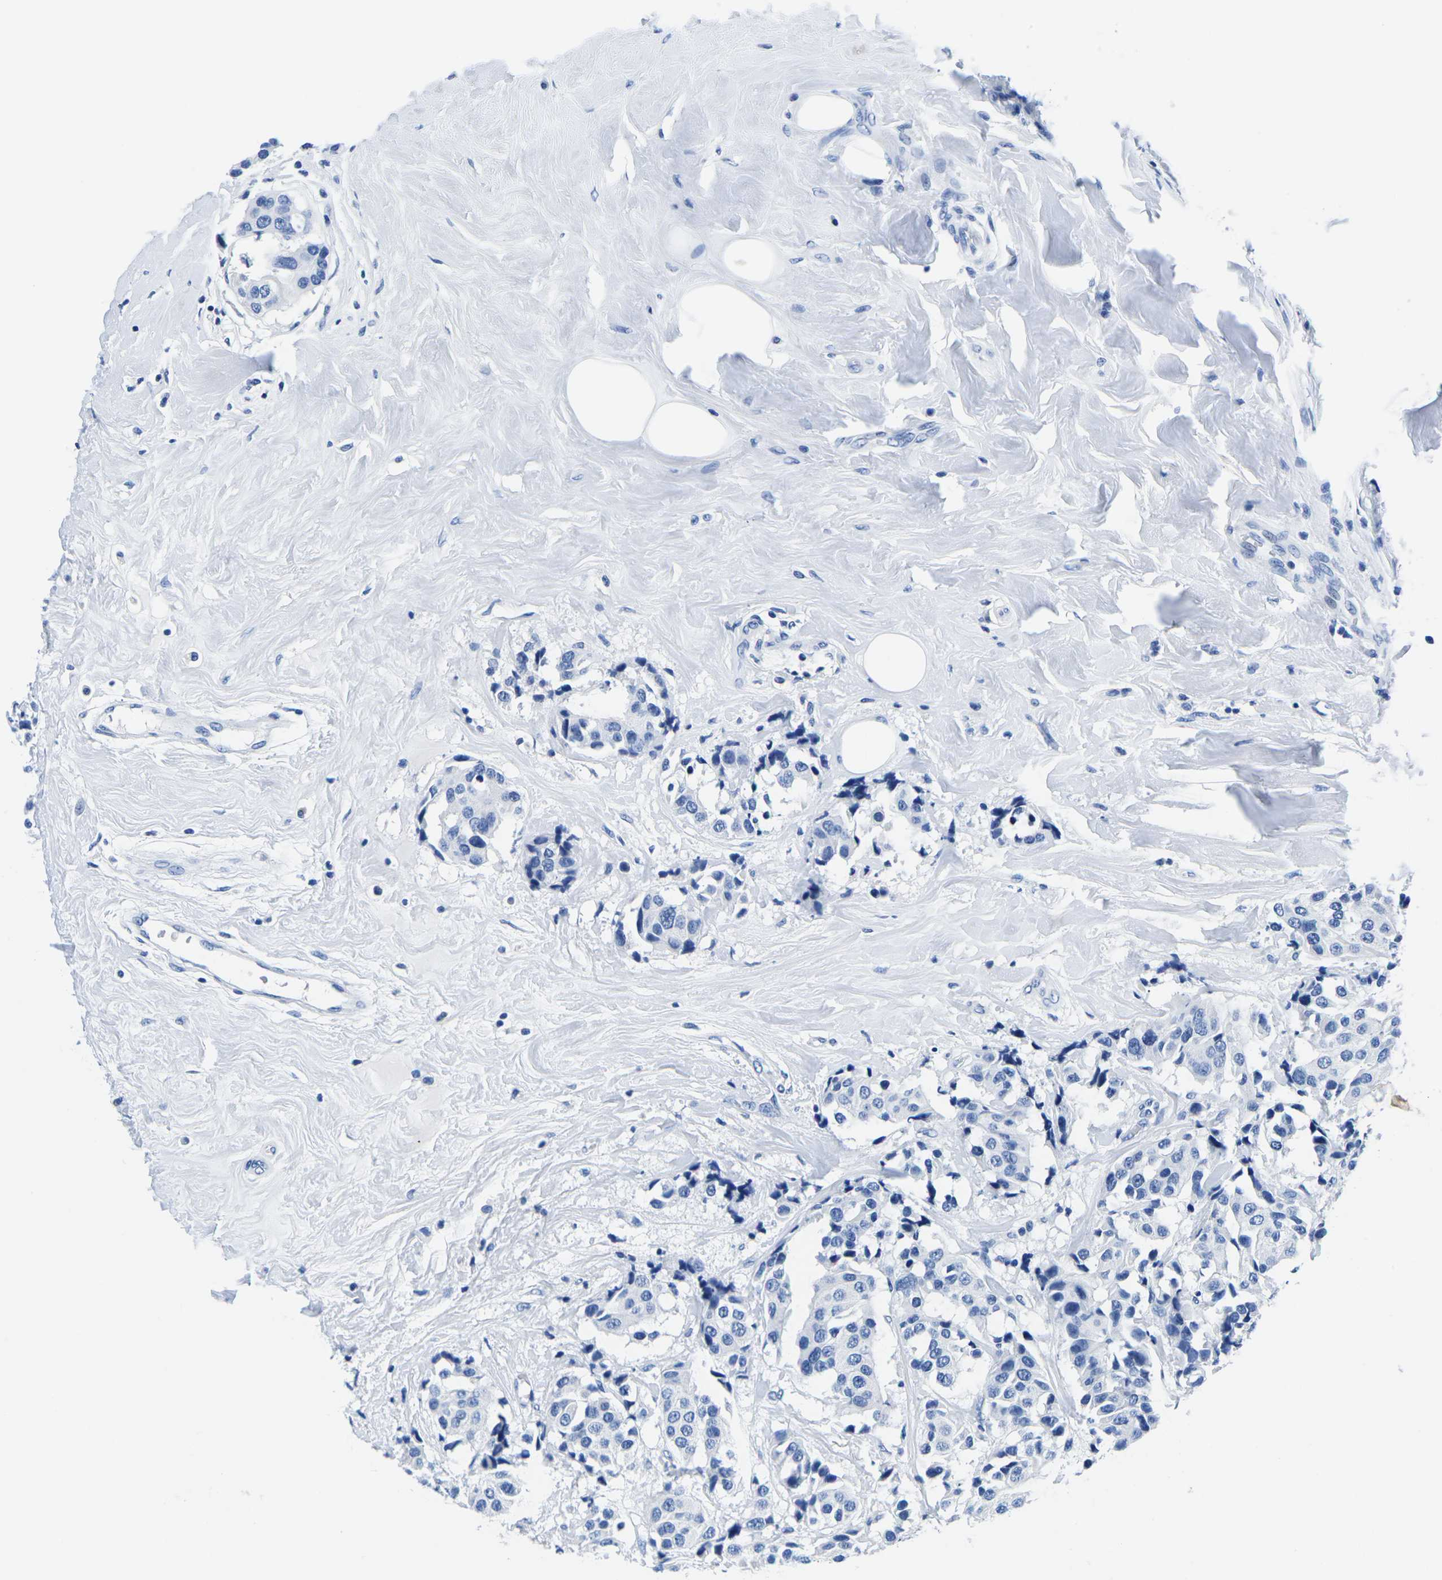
{"staining": {"intensity": "negative", "quantity": "none", "location": "none"}, "tissue": "breast cancer", "cell_type": "Tumor cells", "image_type": "cancer", "snomed": [{"axis": "morphology", "description": "Normal tissue, NOS"}, {"axis": "morphology", "description": "Duct carcinoma"}, {"axis": "topography", "description": "Breast"}], "caption": "Histopathology image shows no protein expression in tumor cells of intraductal carcinoma (breast) tissue.", "gene": "CYP1A2", "patient": {"sex": "female", "age": 39}}